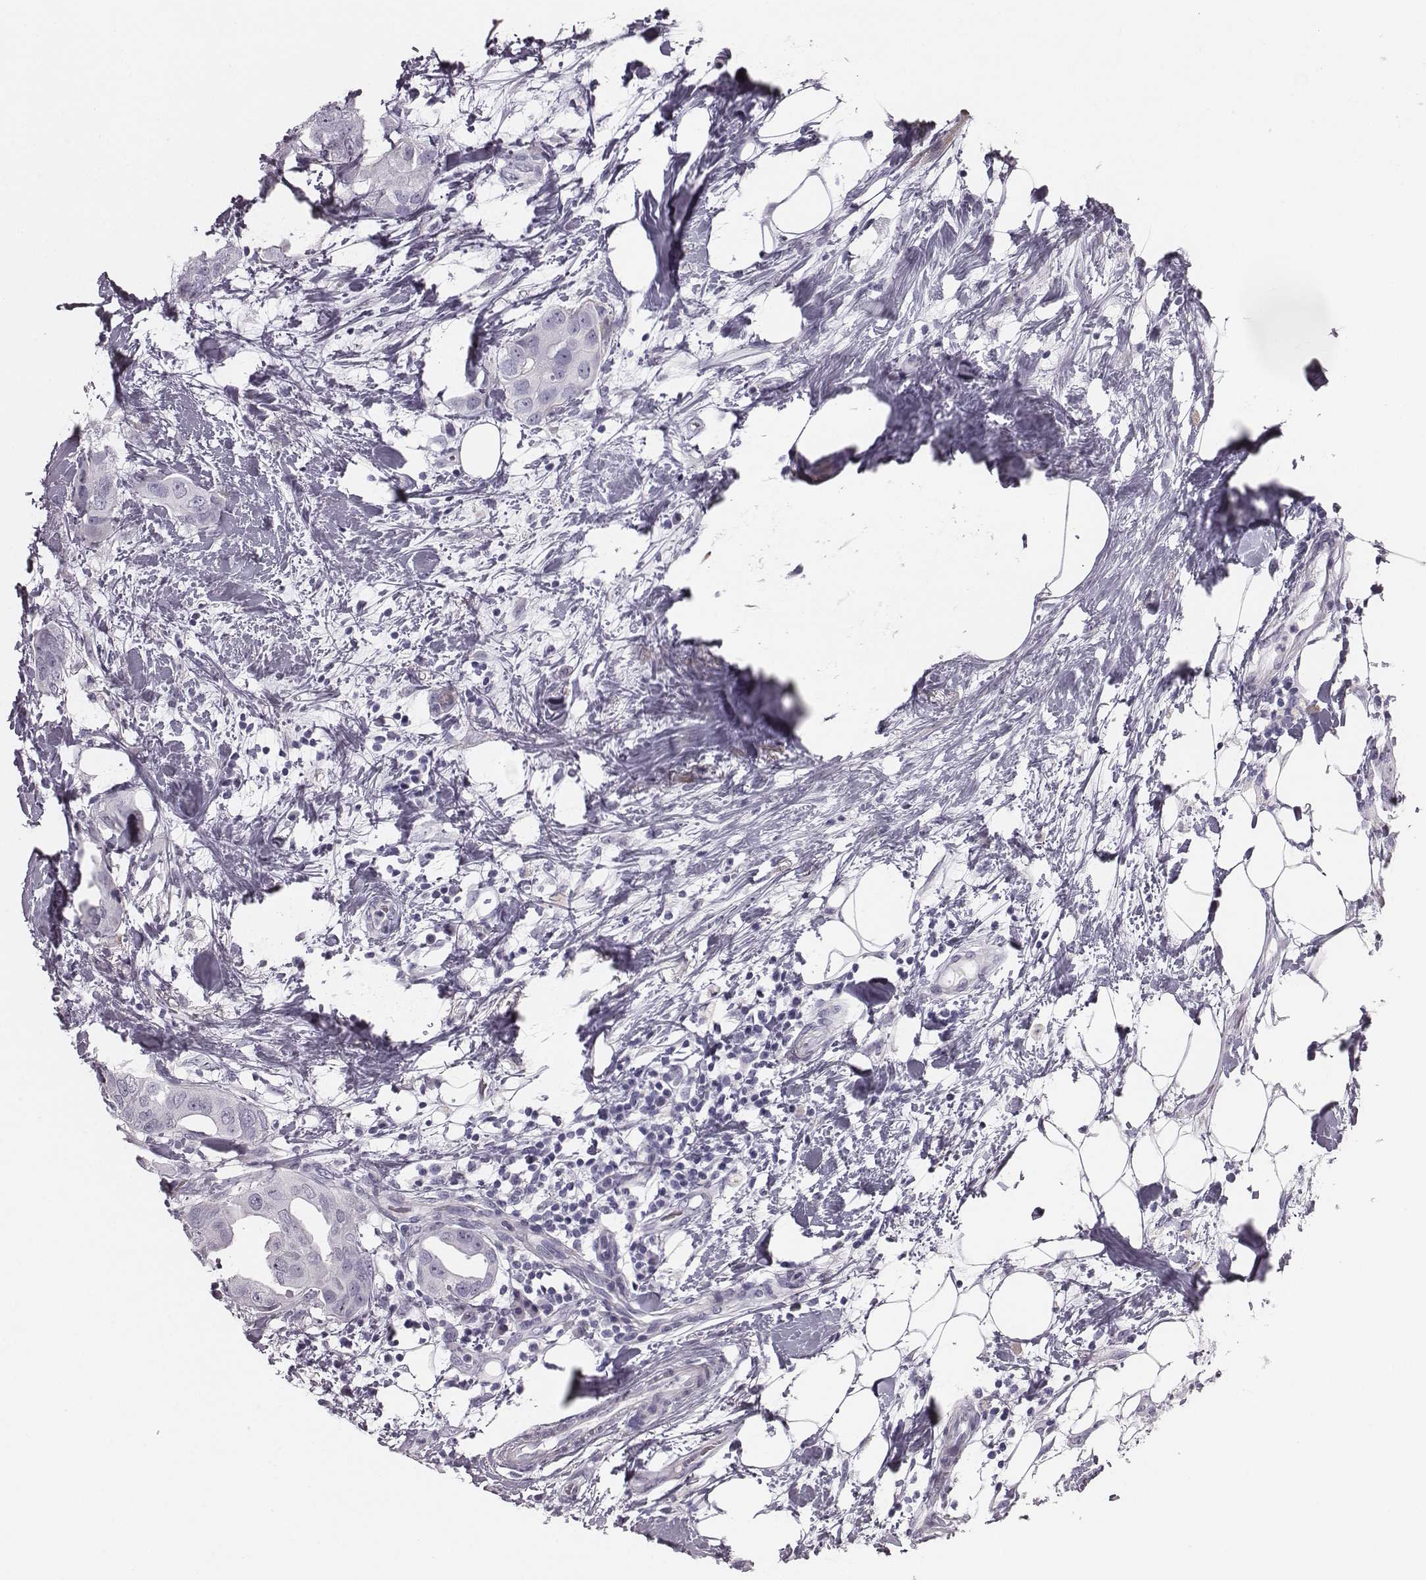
{"staining": {"intensity": "negative", "quantity": "none", "location": "none"}, "tissue": "breast cancer", "cell_type": "Tumor cells", "image_type": "cancer", "snomed": [{"axis": "morphology", "description": "Normal tissue, NOS"}, {"axis": "morphology", "description": "Duct carcinoma"}, {"axis": "topography", "description": "Breast"}], "caption": "Tumor cells show no significant protein positivity in breast intraductal carcinoma.", "gene": "CRISP1", "patient": {"sex": "female", "age": 40}}